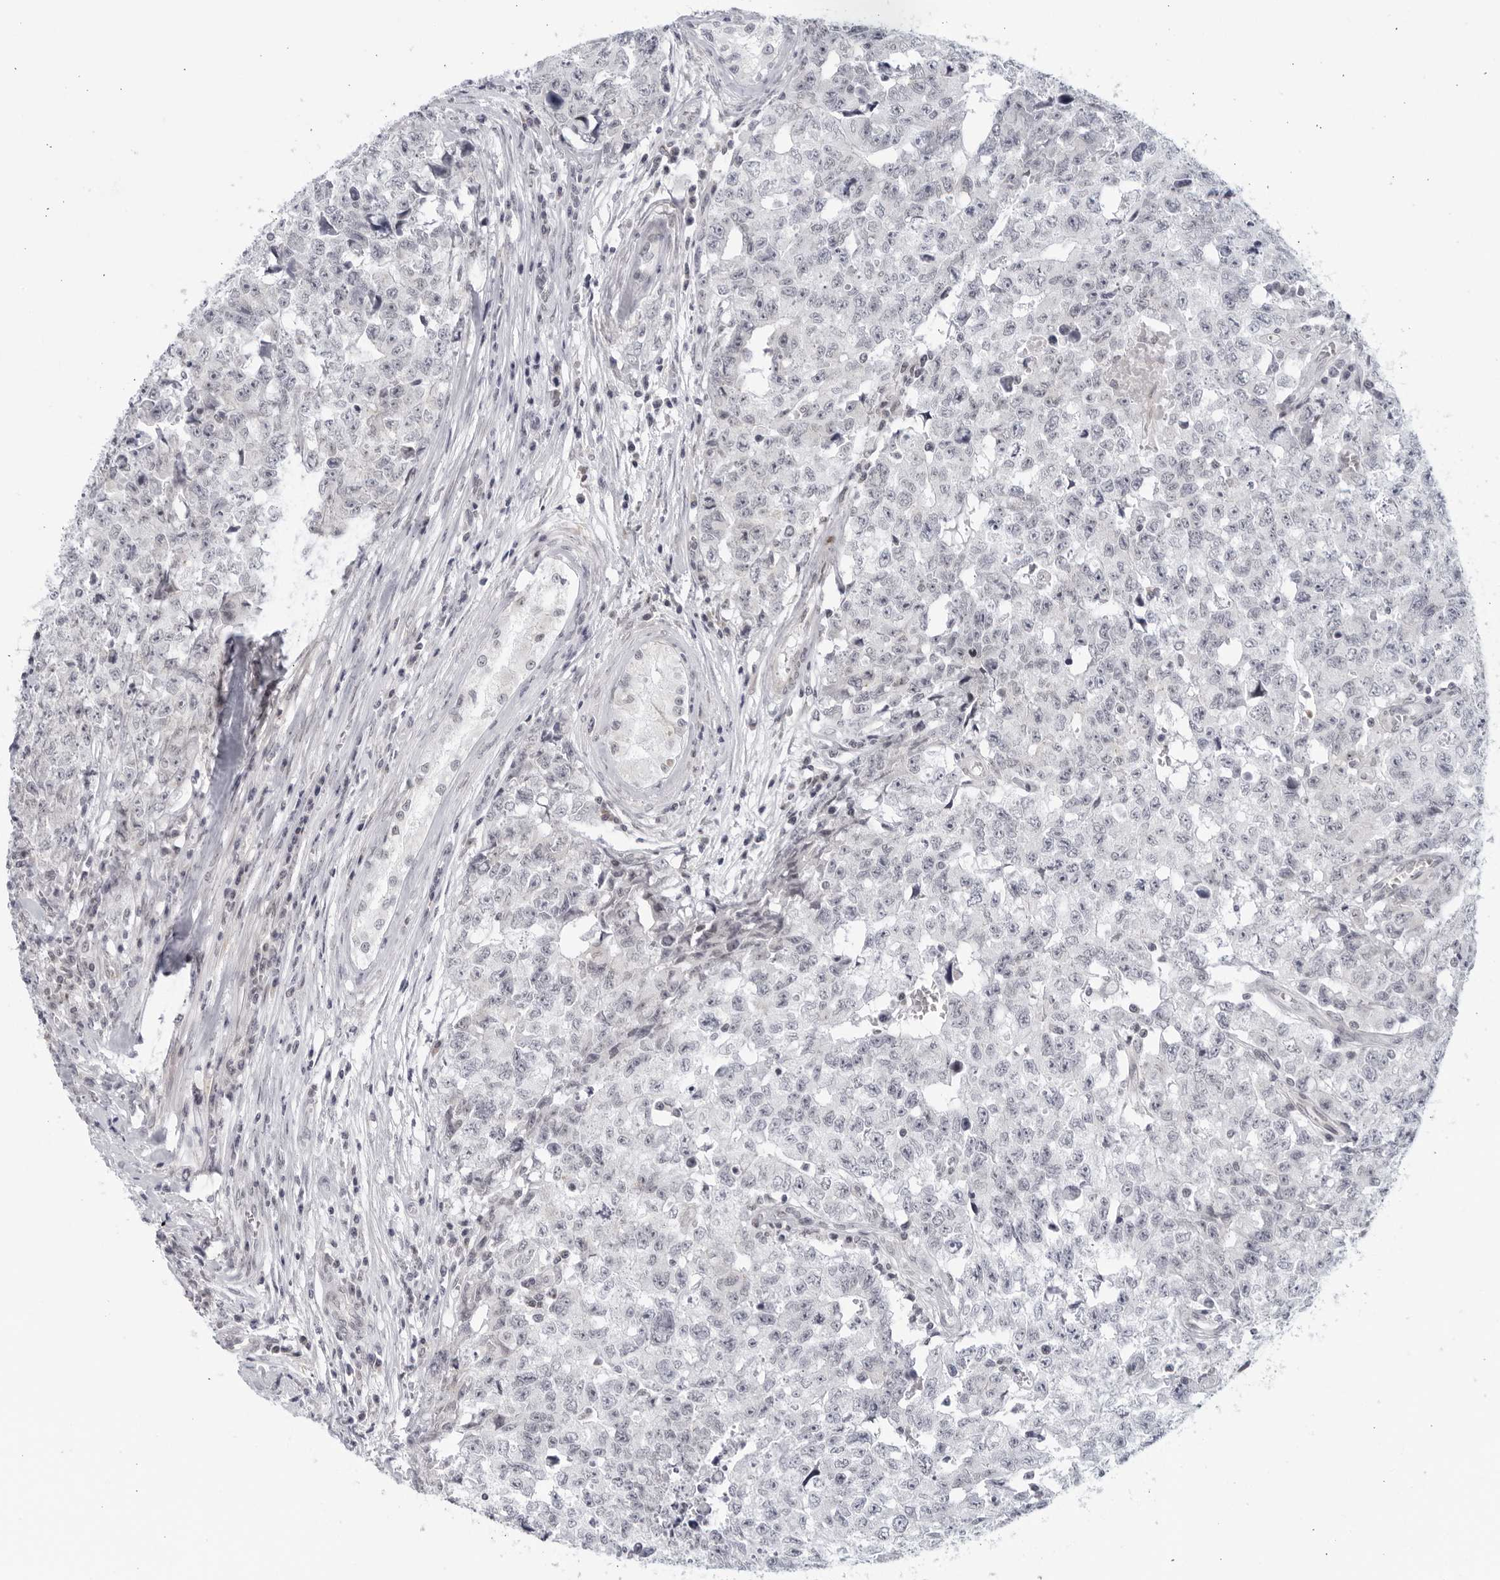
{"staining": {"intensity": "negative", "quantity": "none", "location": "none"}, "tissue": "testis cancer", "cell_type": "Tumor cells", "image_type": "cancer", "snomed": [{"axis": "morphology", "description": "Carcinoma, Embryonal, NOS"}, {"axis": "topography", "description": "Testis"}], "caption": "This is an immunohistochemistry (IHC) micrograph of human embryonal carcinoma (testis). There is no positivity in tumor cells.", "gene": "WDTC1", "patient": {"sex": "male", "age": 28}}